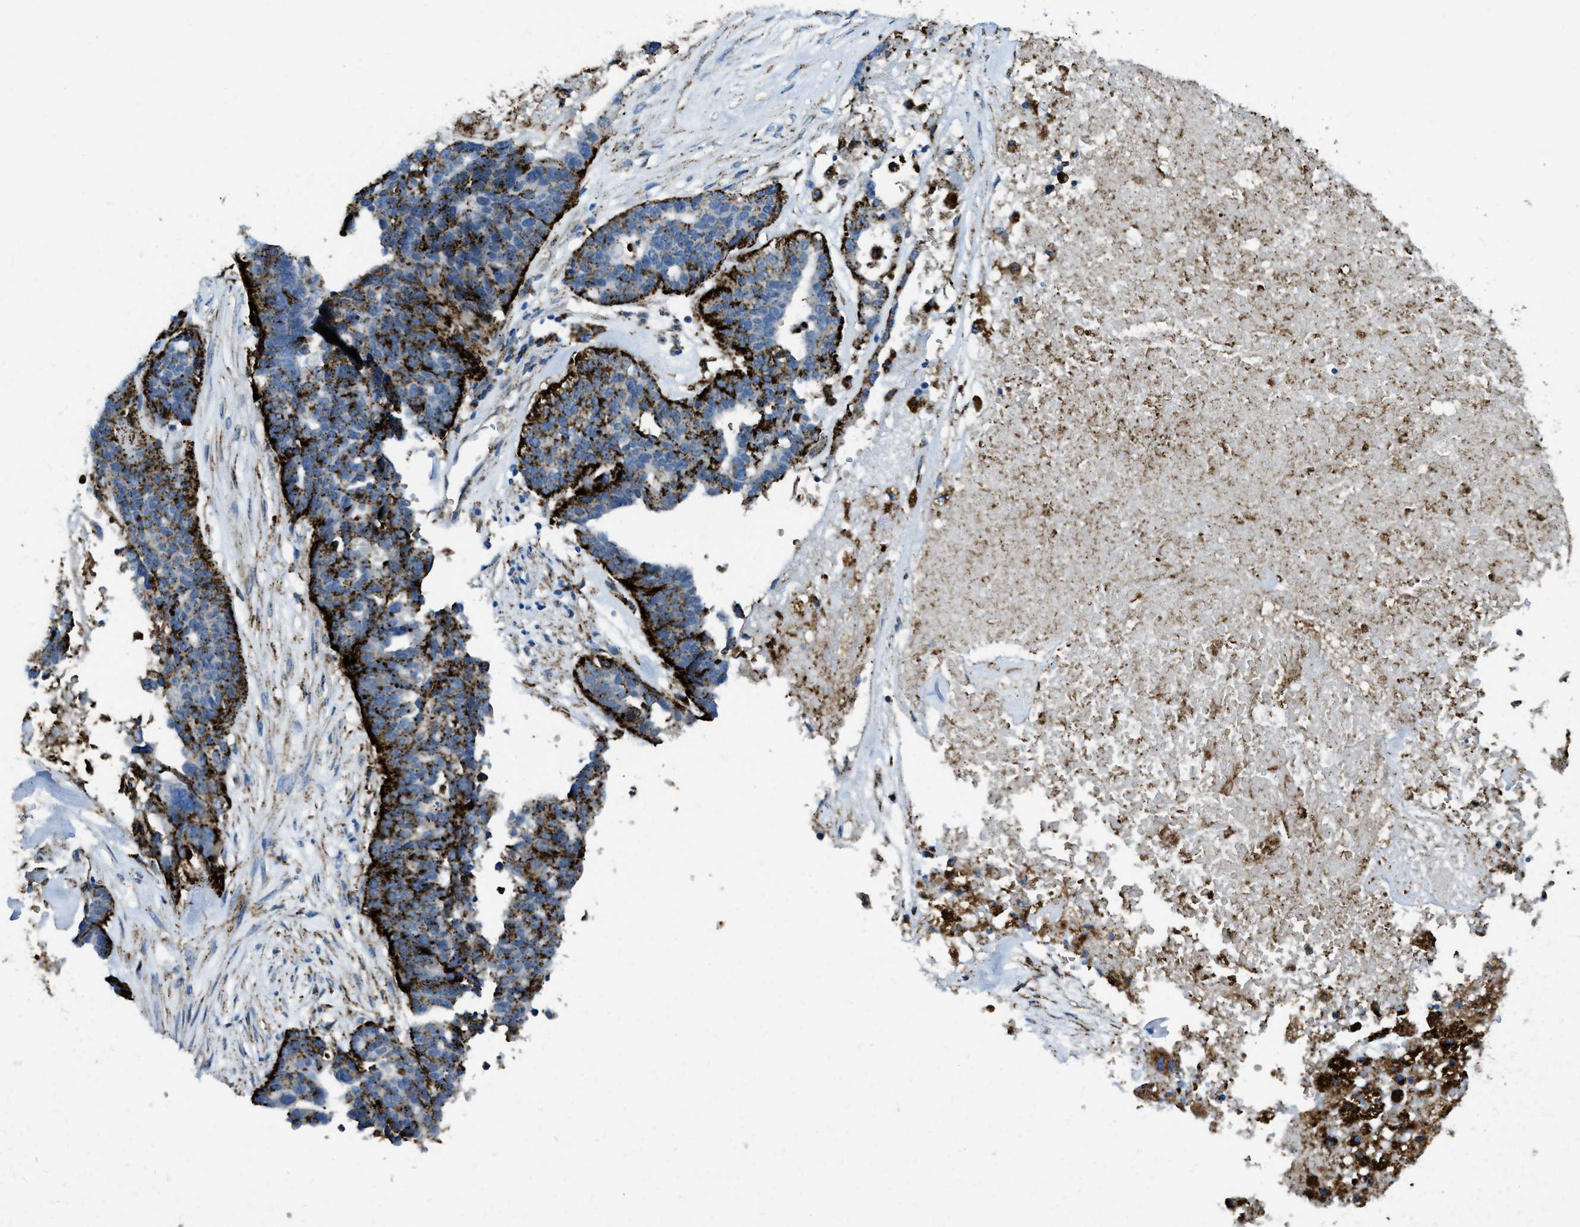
{"staining": {"intensity": "strong", "quantity": ">75%", "location": "cytoplasmic/membranous"}, "tissue": "ovarian cancer", "cell_type": "Tumor cells", "image_type": "cancer", "snomed": [{"axis": "morphology", "description": "Cystadenocarcinoma, serous, NOS"}, {"axis": "topography", "description": "Ovary"}], "caption": "This is an image of immunohistochemistry (IHC) staining of ovarian cancer, which shows strong staining in the cytoplasmic/membranous of tumor cells.", "gene": "SCARB2", "patient": {"sex": "female", "age": 59}}